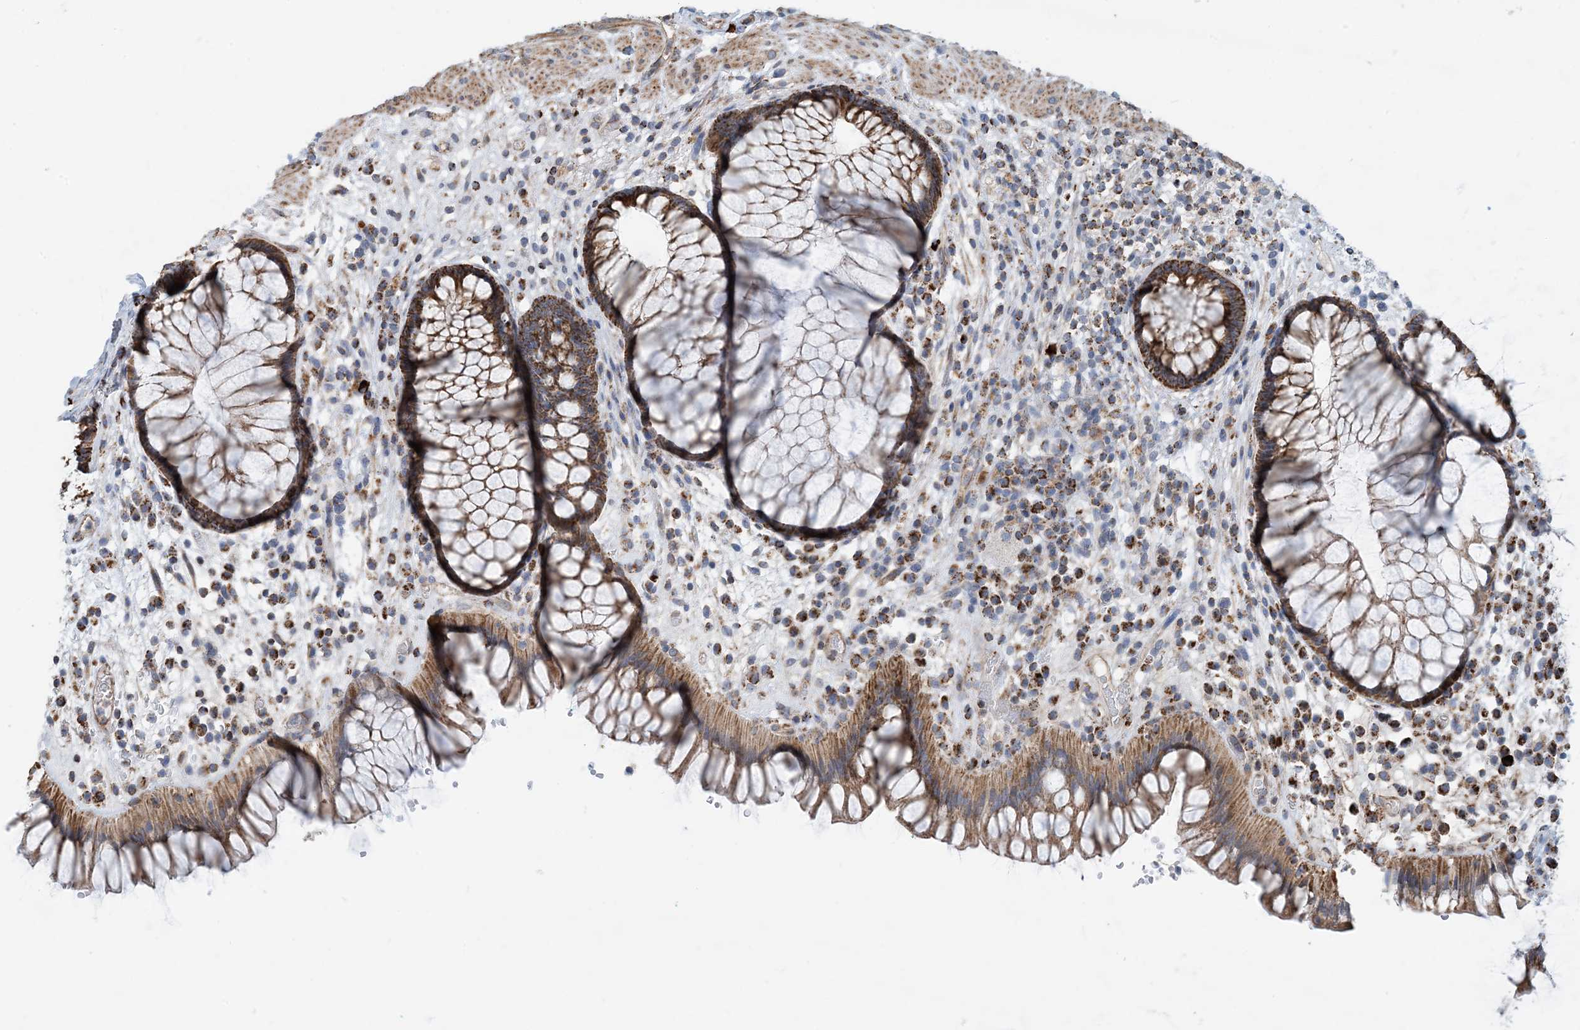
{"staining": {"intensity": "strong", "quantity": ">75%", "location": "cytoplasmic/membranous"}, "tissue": "rectum", "cell_type": "Glandular cells", "image_type": "normal", "snomed": [{"axis": "morphology", "description": "Normal tissue, NOS"}, {"axis": "topography", "description": "Rectum"}], "caption": "Rectum stained with DAB immunohistochemistry (IHC) shows high levels of strong cytoplasmic/membranous positivity in about >75% of glandular cells. (DAB IHC, brown staining for protein, blue staining for nuclei).", "gene": "PCDHGA1", "patient": {"sex": "male", "age": 51}}